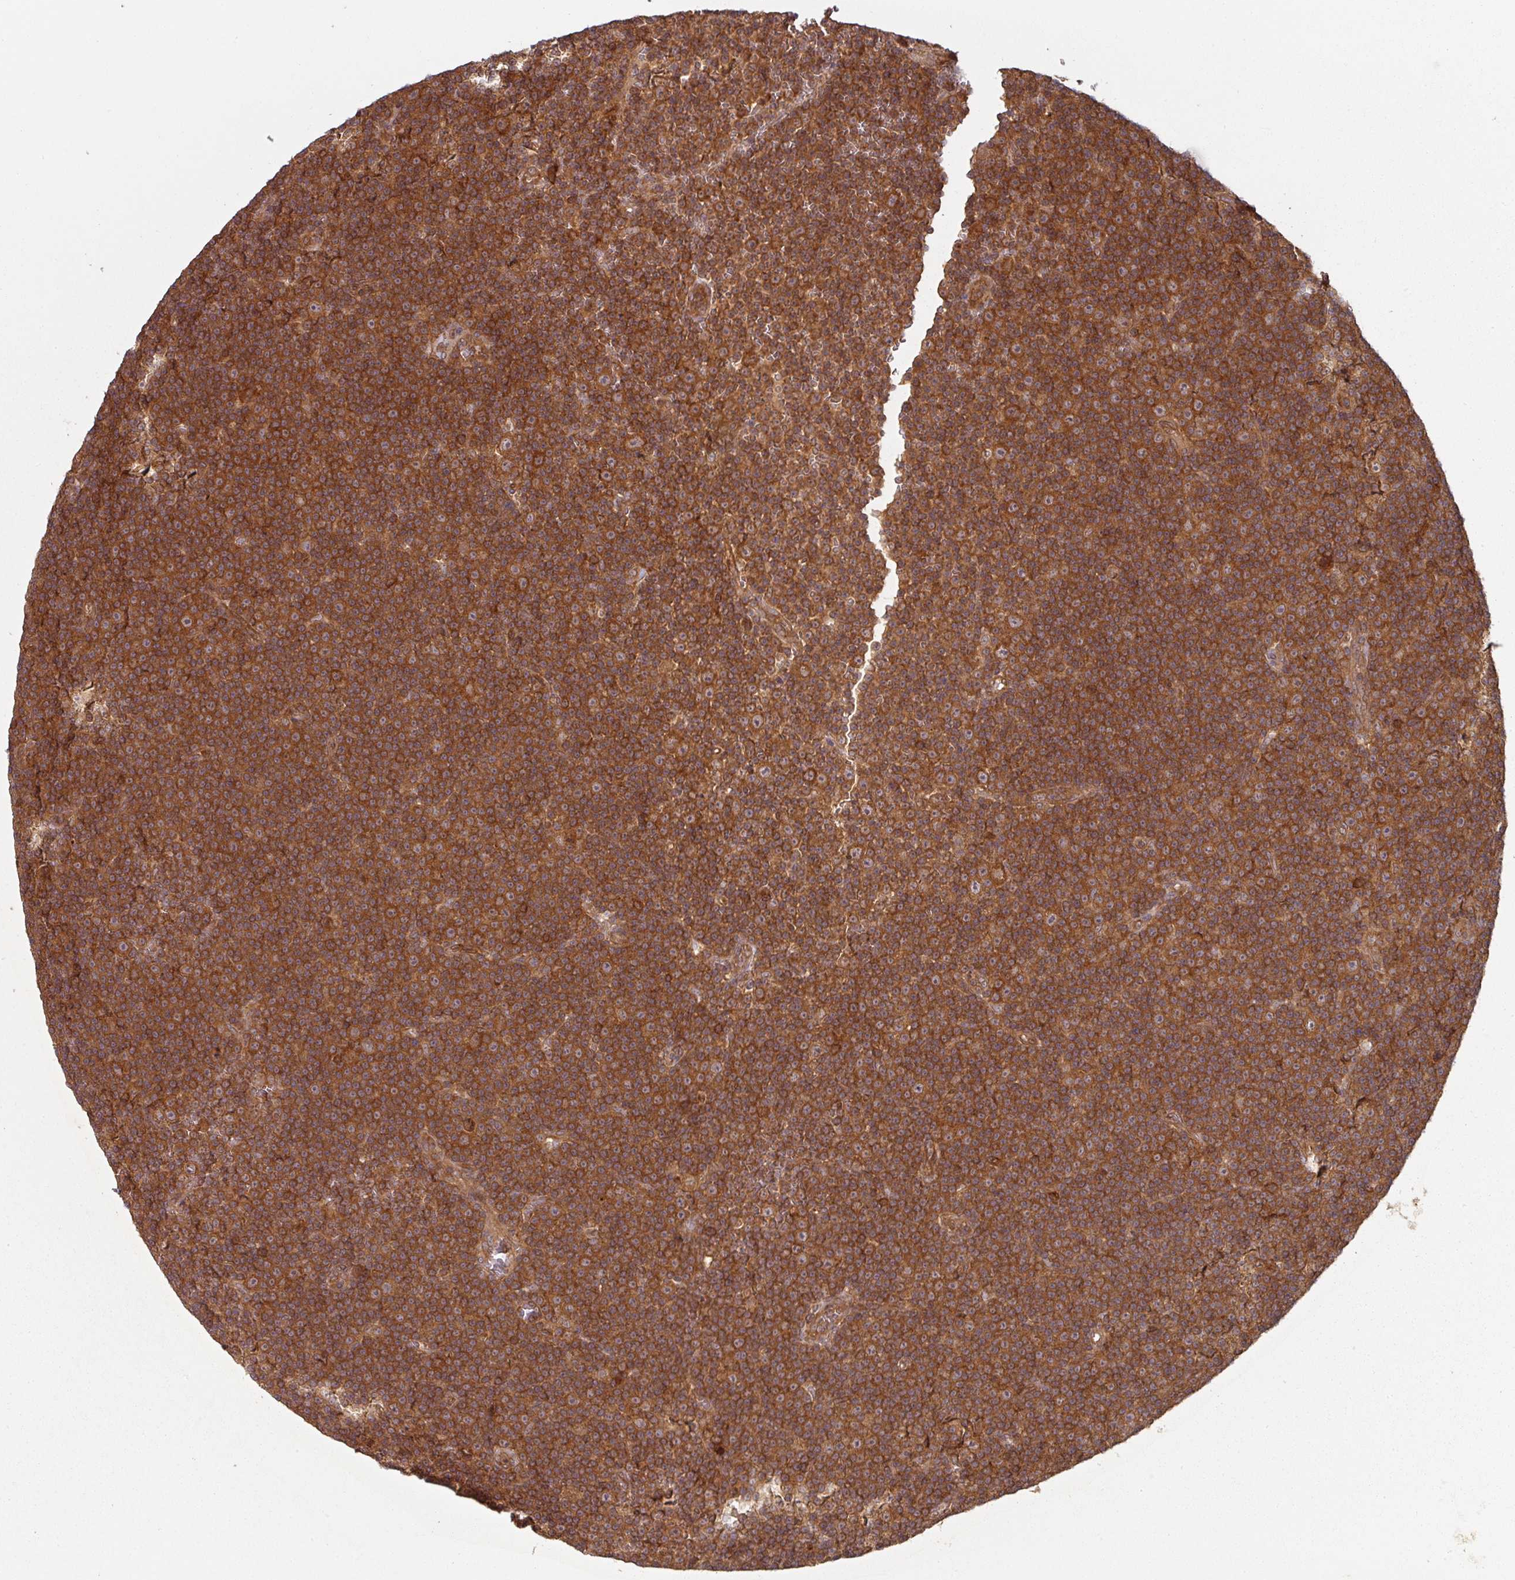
{"staining": {"intensity": "strong", "quantity": ">75%", "location": "cytoplasmic/membranous"}, "tissue": "lymphoma", "cell_type": "Tumor cells", "image_type": "cancer", "snomed": [{"axis": "morphology", "description": "Malignant lymphoma, non-Hodgkin's type, Low grade"}, {"axis": "topography", "description": "Lymph node"}], "caption": "This image demonstrates immunohistochemistry staining of lymphoma, with high strong cytoplasmic/membranous staining in approximately >75% of tumor cells.", "gene": "EIF4EBP2", "patient": {"sex": "female", "age": 67}}